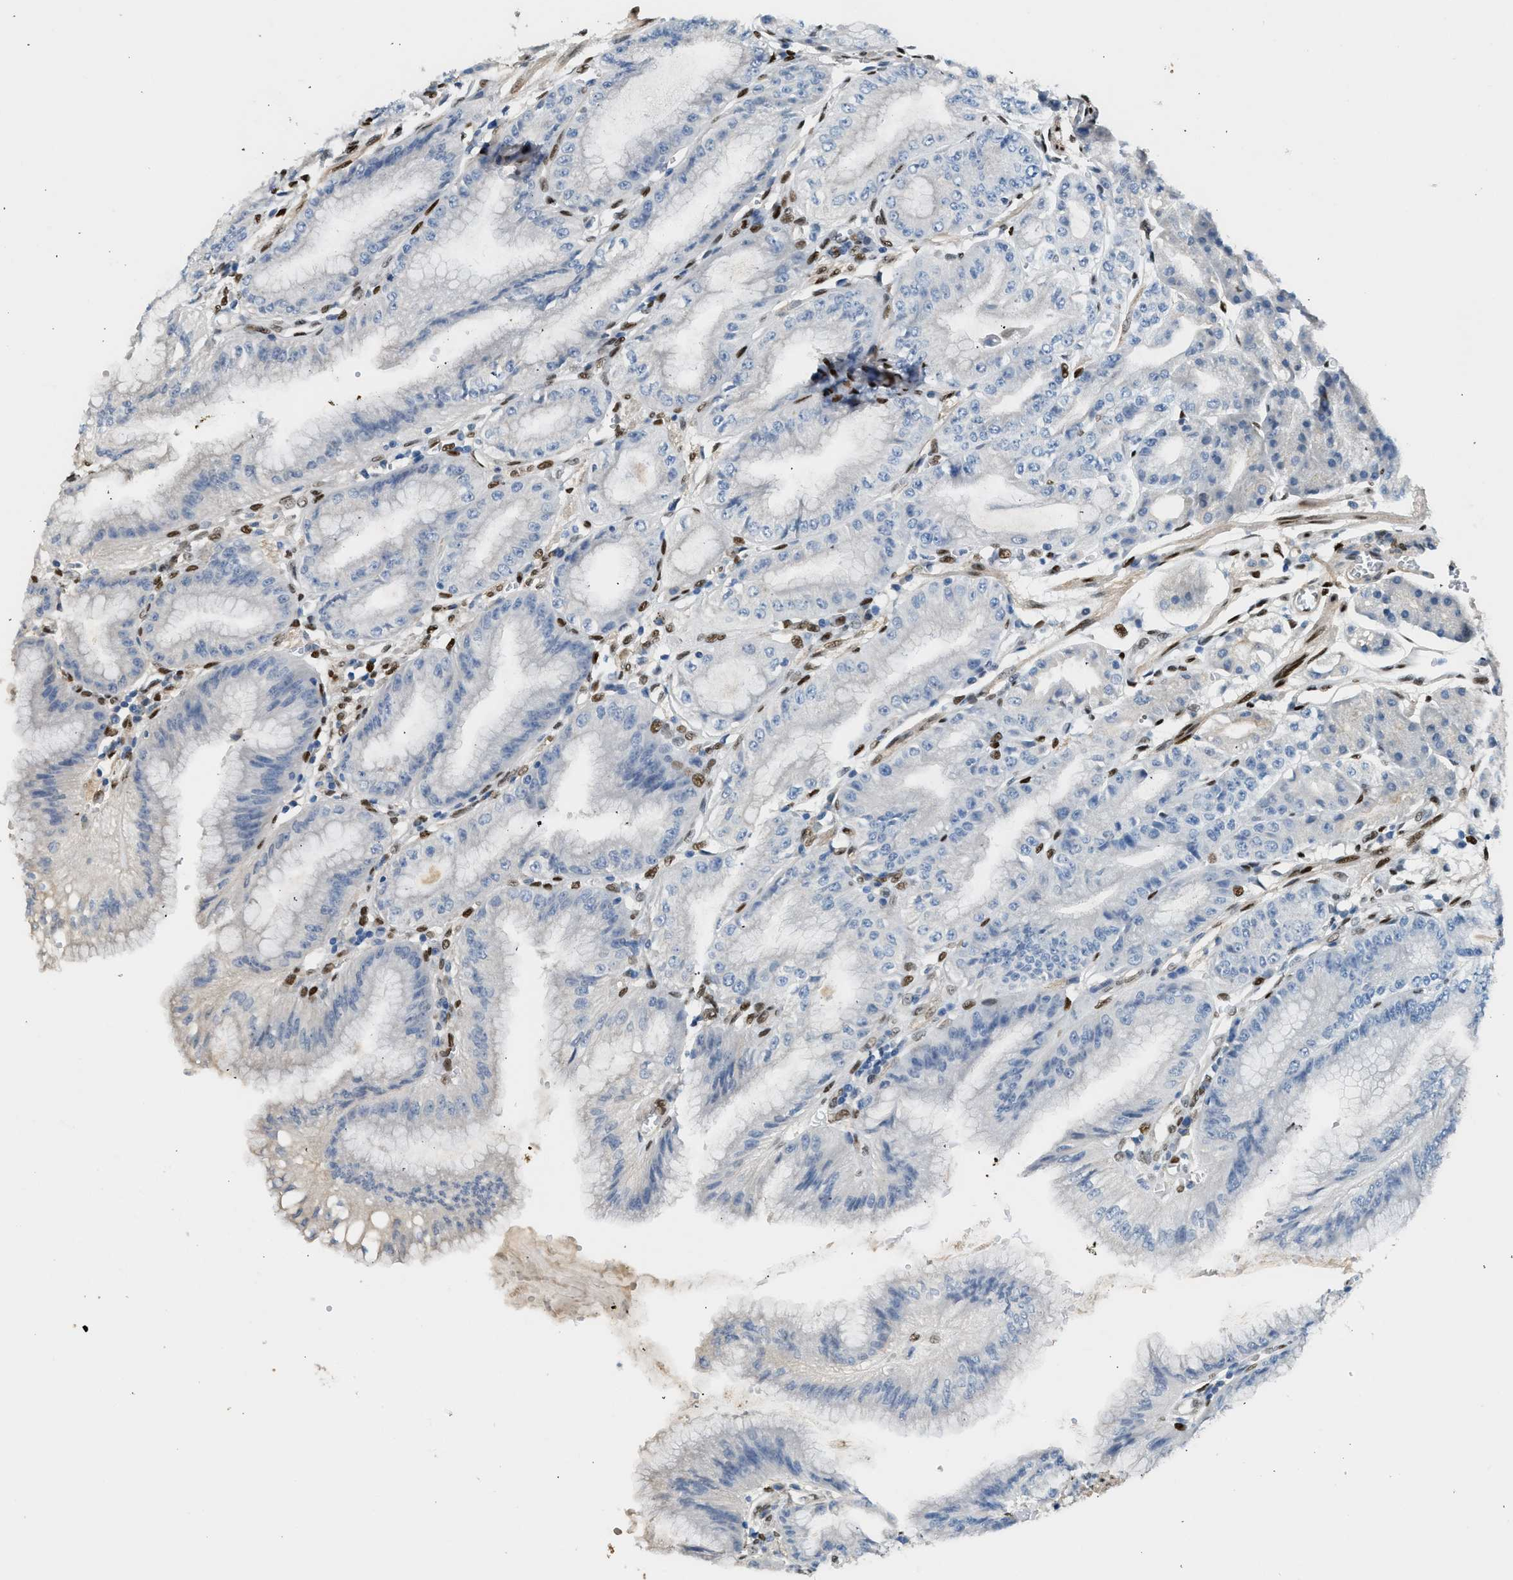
{"staining": {"intensity": "weak", "quantity": "<25%", "location": "nuclear"}, "tissue": "stomach", "cell_type": "Glandular cells", "image_type": "normal", "snomed": [{"axis": "morphology", "description": "Normal tissue, NOS"}, {"axis": "topography", "description": "Stomach, lower"}], "caption": "This image is of normal stomach stained with IHC to label a protein in brown with the nuclei are counter-stained blue. There is no expression in glandular cells.", "gene": "ZBTB20", "patient": {"sex": "male", "age": 71}}